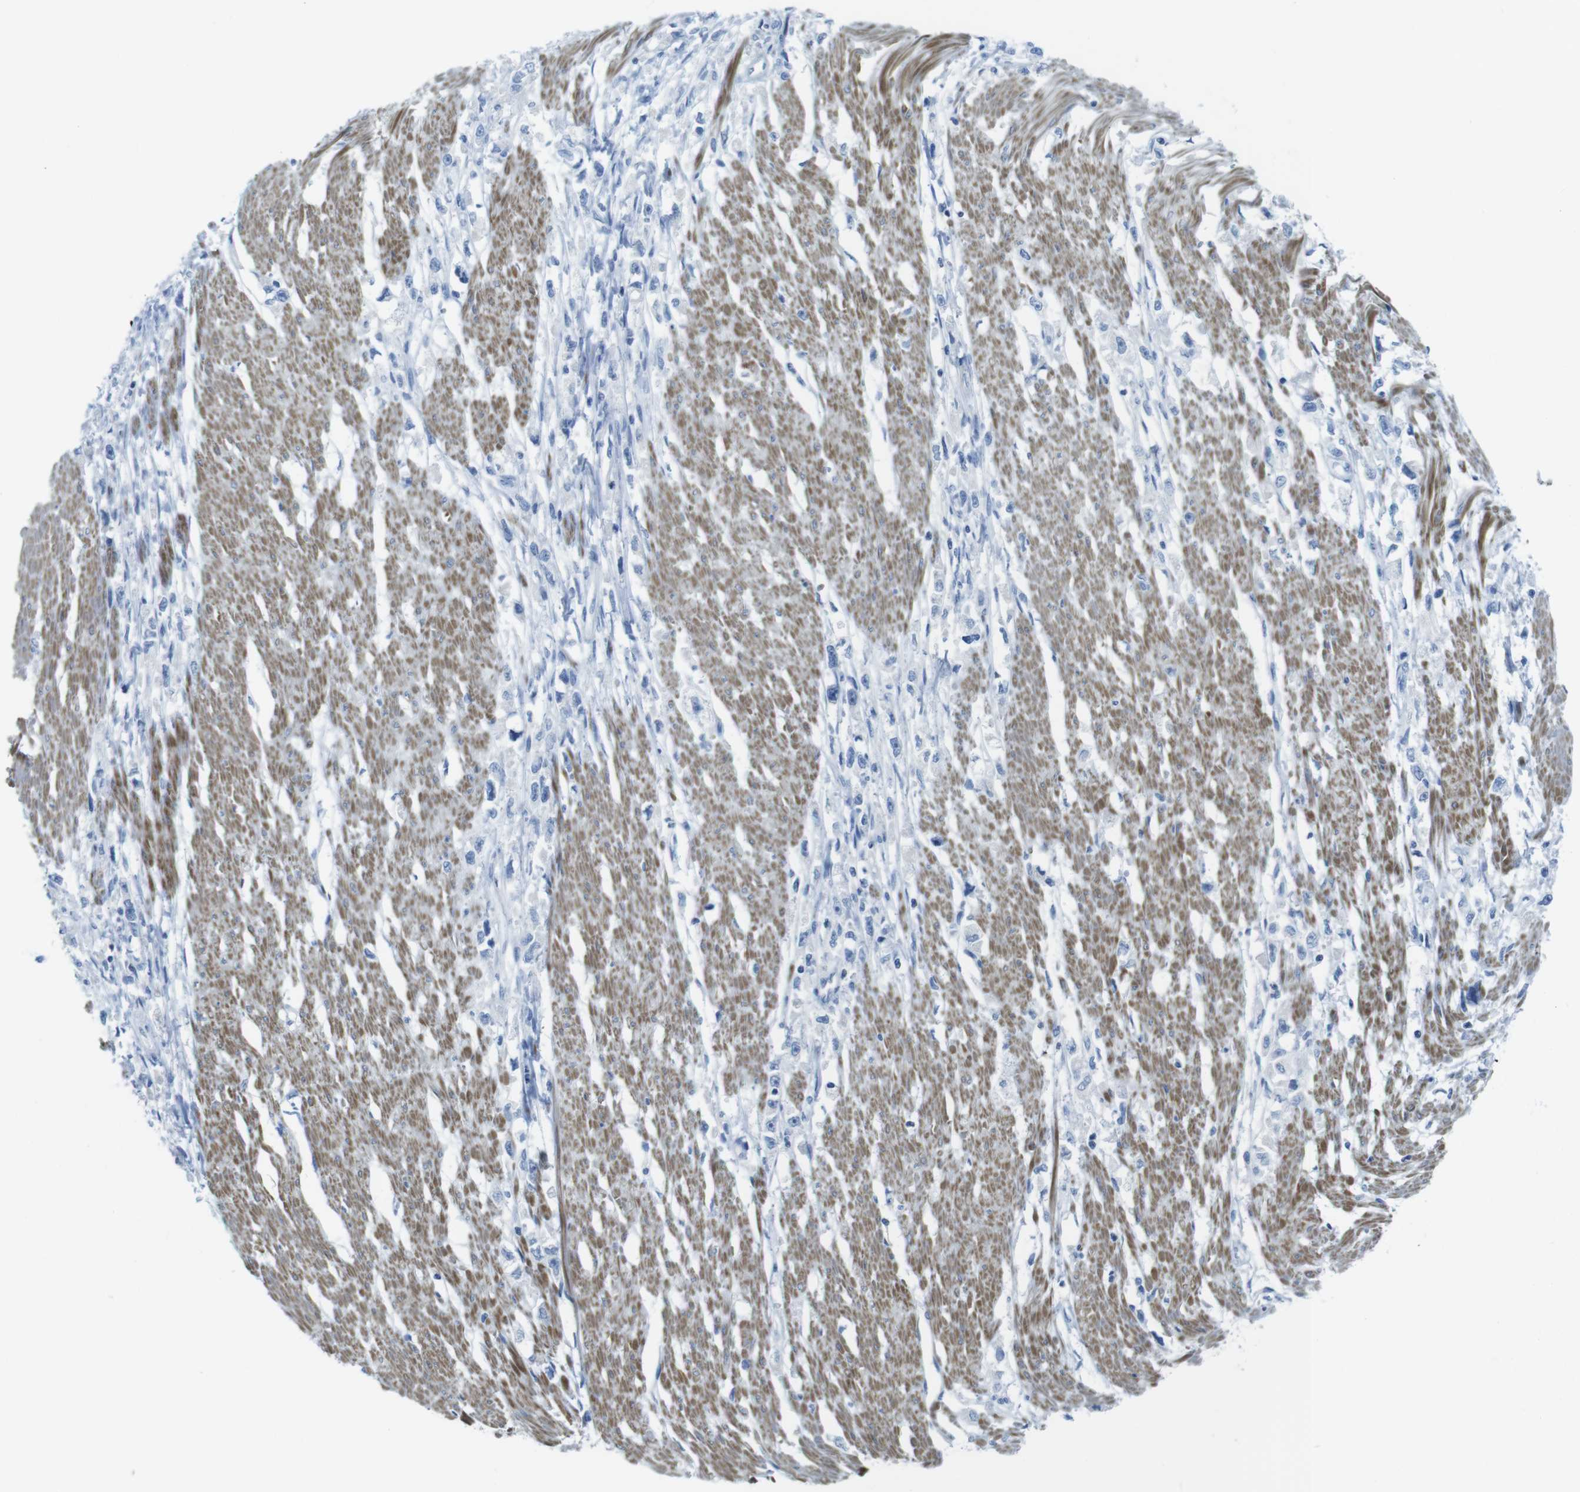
{"staining": {"intensity": "negative", "quantity": "none", "location": "none"}, "tissue": "stomach cancer", "cell_type": "Tumor cells", "image_type": "cancer", "snomed": [{"axis": "morphology", "description": "Adenocarcinoma, NOS"}, {"axis": "topography", "description": "Stomach"}], "caption": "IHC of stomach cancer (adenocarcinoma) exhibits no positivity in tumor cells.", "gene": "ASIC5", "patient": {"sex": "female", "age": 59}}